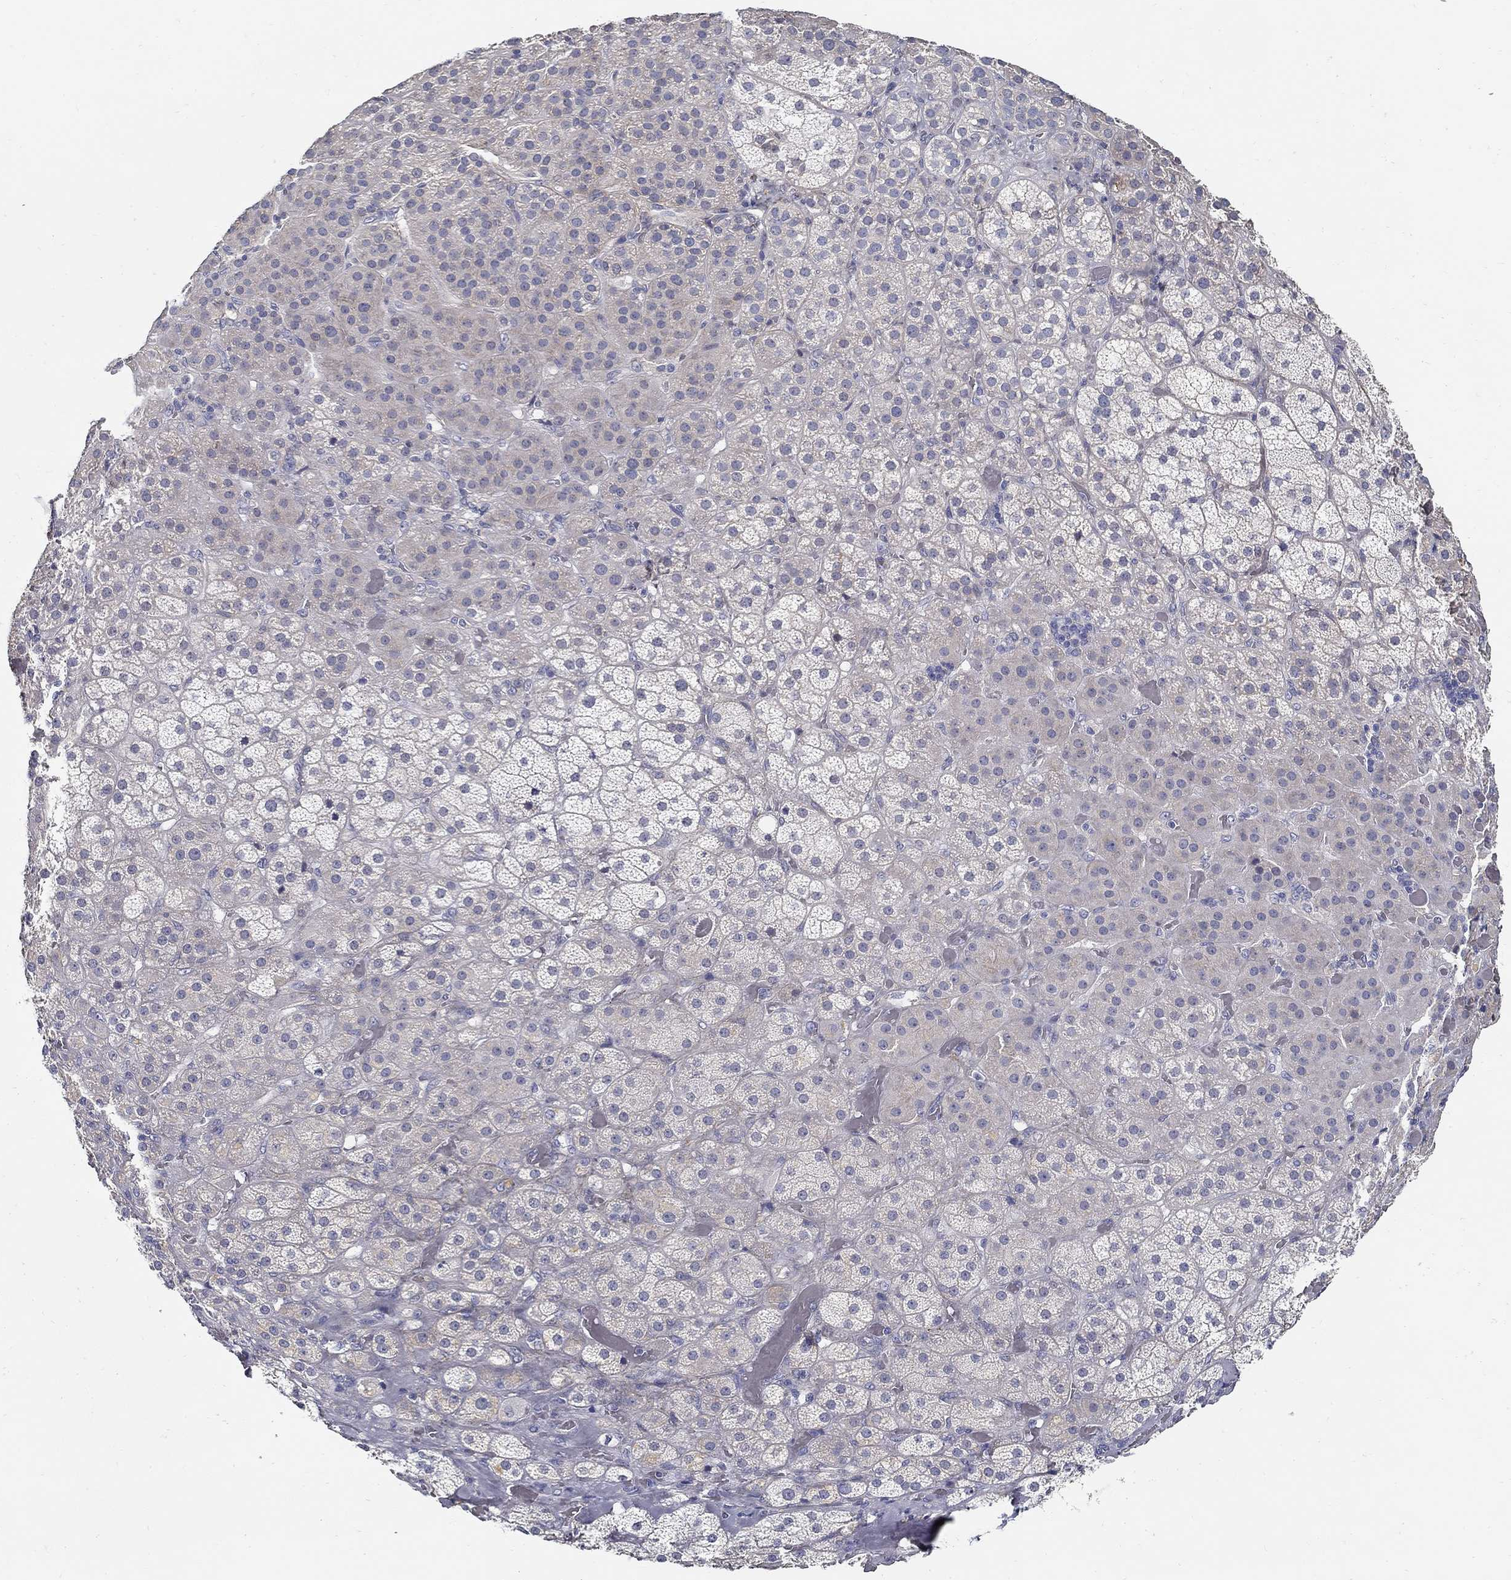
{"staining": {"intensity": "negative", "quantity": "none", "location": "none"}, "tissue": "adrenal gland", "cell_type": "Glandular cells", "image_type": "normal", "snomed": [{"axis": "morphology", "description": "Normal tissue, NOS"}, {"axis": "topography", "description": "Adrenal gland"}], "caption": "Human adrenal gland stained for a protein using IHC displays no positivity in glandular cells.", "gene": "TGFBI", "patient": {"sex": "male", "age": 57}}